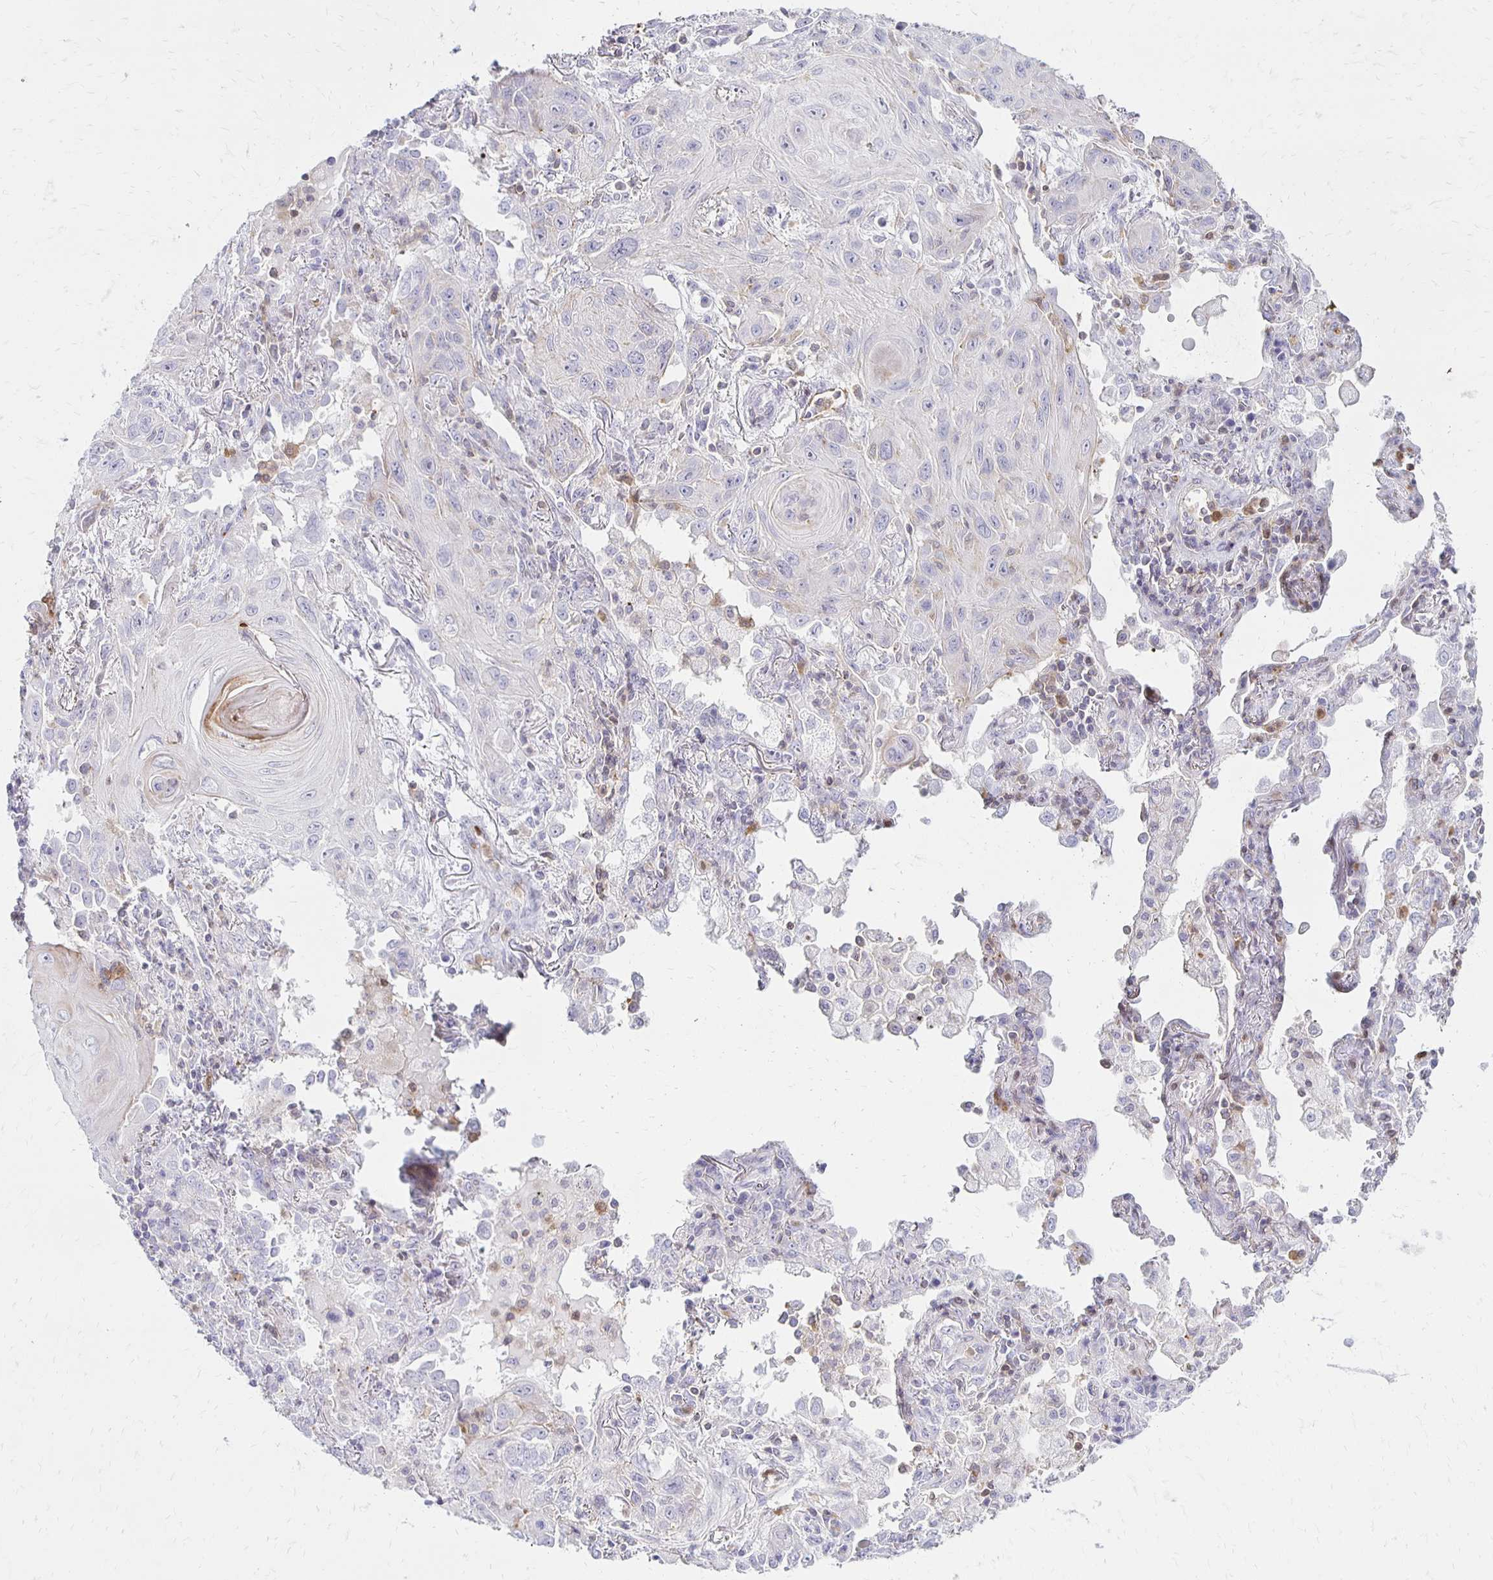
{"staining": {"intensity": "negative", "quantity": "none", "location": "none"}, "tissue": "lung cancer", "cell_type": "Tumor cells", "image_type": "cancer", "snomed": [{"axis": "morphology", "description": "Squamous cell carcinoma, NOS"}, {"axis": "topography", "description": "Lung"}], "caption": "IHC histopathology image of lung cancer stained for a protein (brown), which displays no staining in tumor cells.", "gene": "CCL21", "patient": {"sex": "male", "age": 79}}